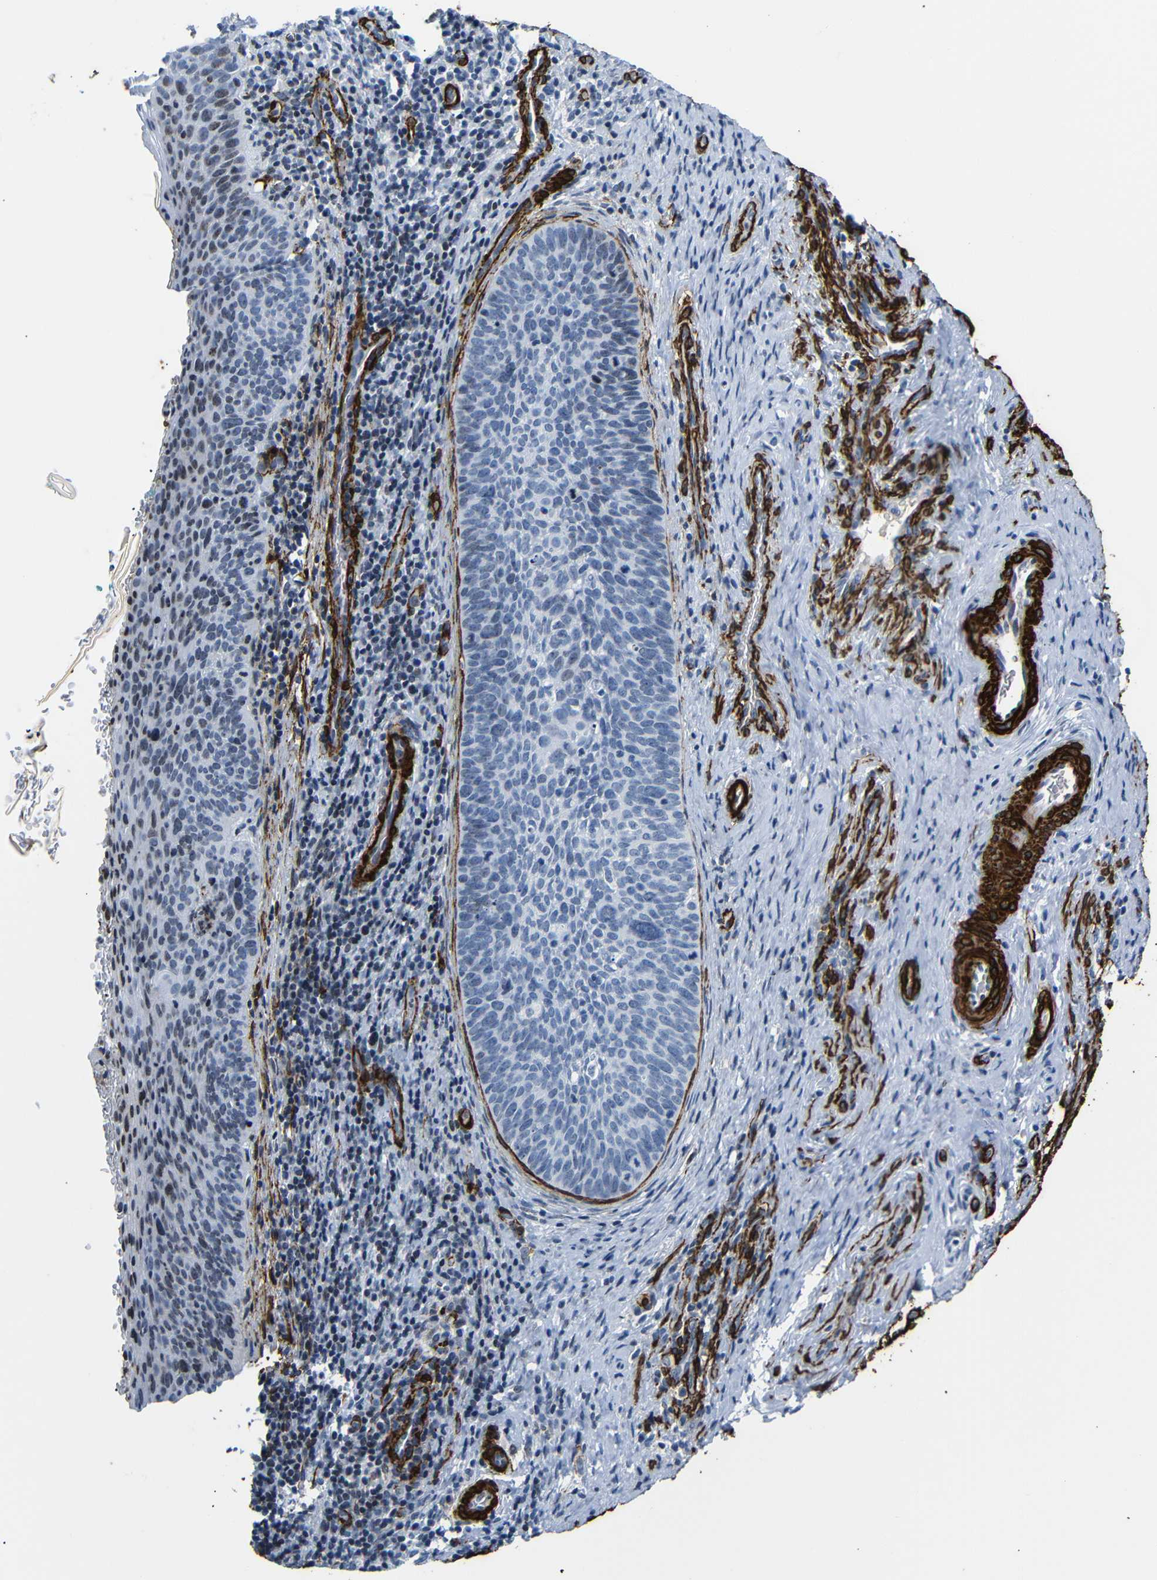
{"staining": {"intensity": "negative", "quantity": "none", "location": "none"}, "tissue": "cervical cancer", "cell_type": "Tumor cells", "image_type": "cancer", "snomed": [{"axis": "morphology", "description": "Squamous cell carcinoma, NOS"}, {"axis": "topography", "description": "Cervix"}], "caption": "There is no significant positivity in tumor cells of cervical cancer.", "gene": "ACTA2", "patient": {"sex": "female", "age": 33}}